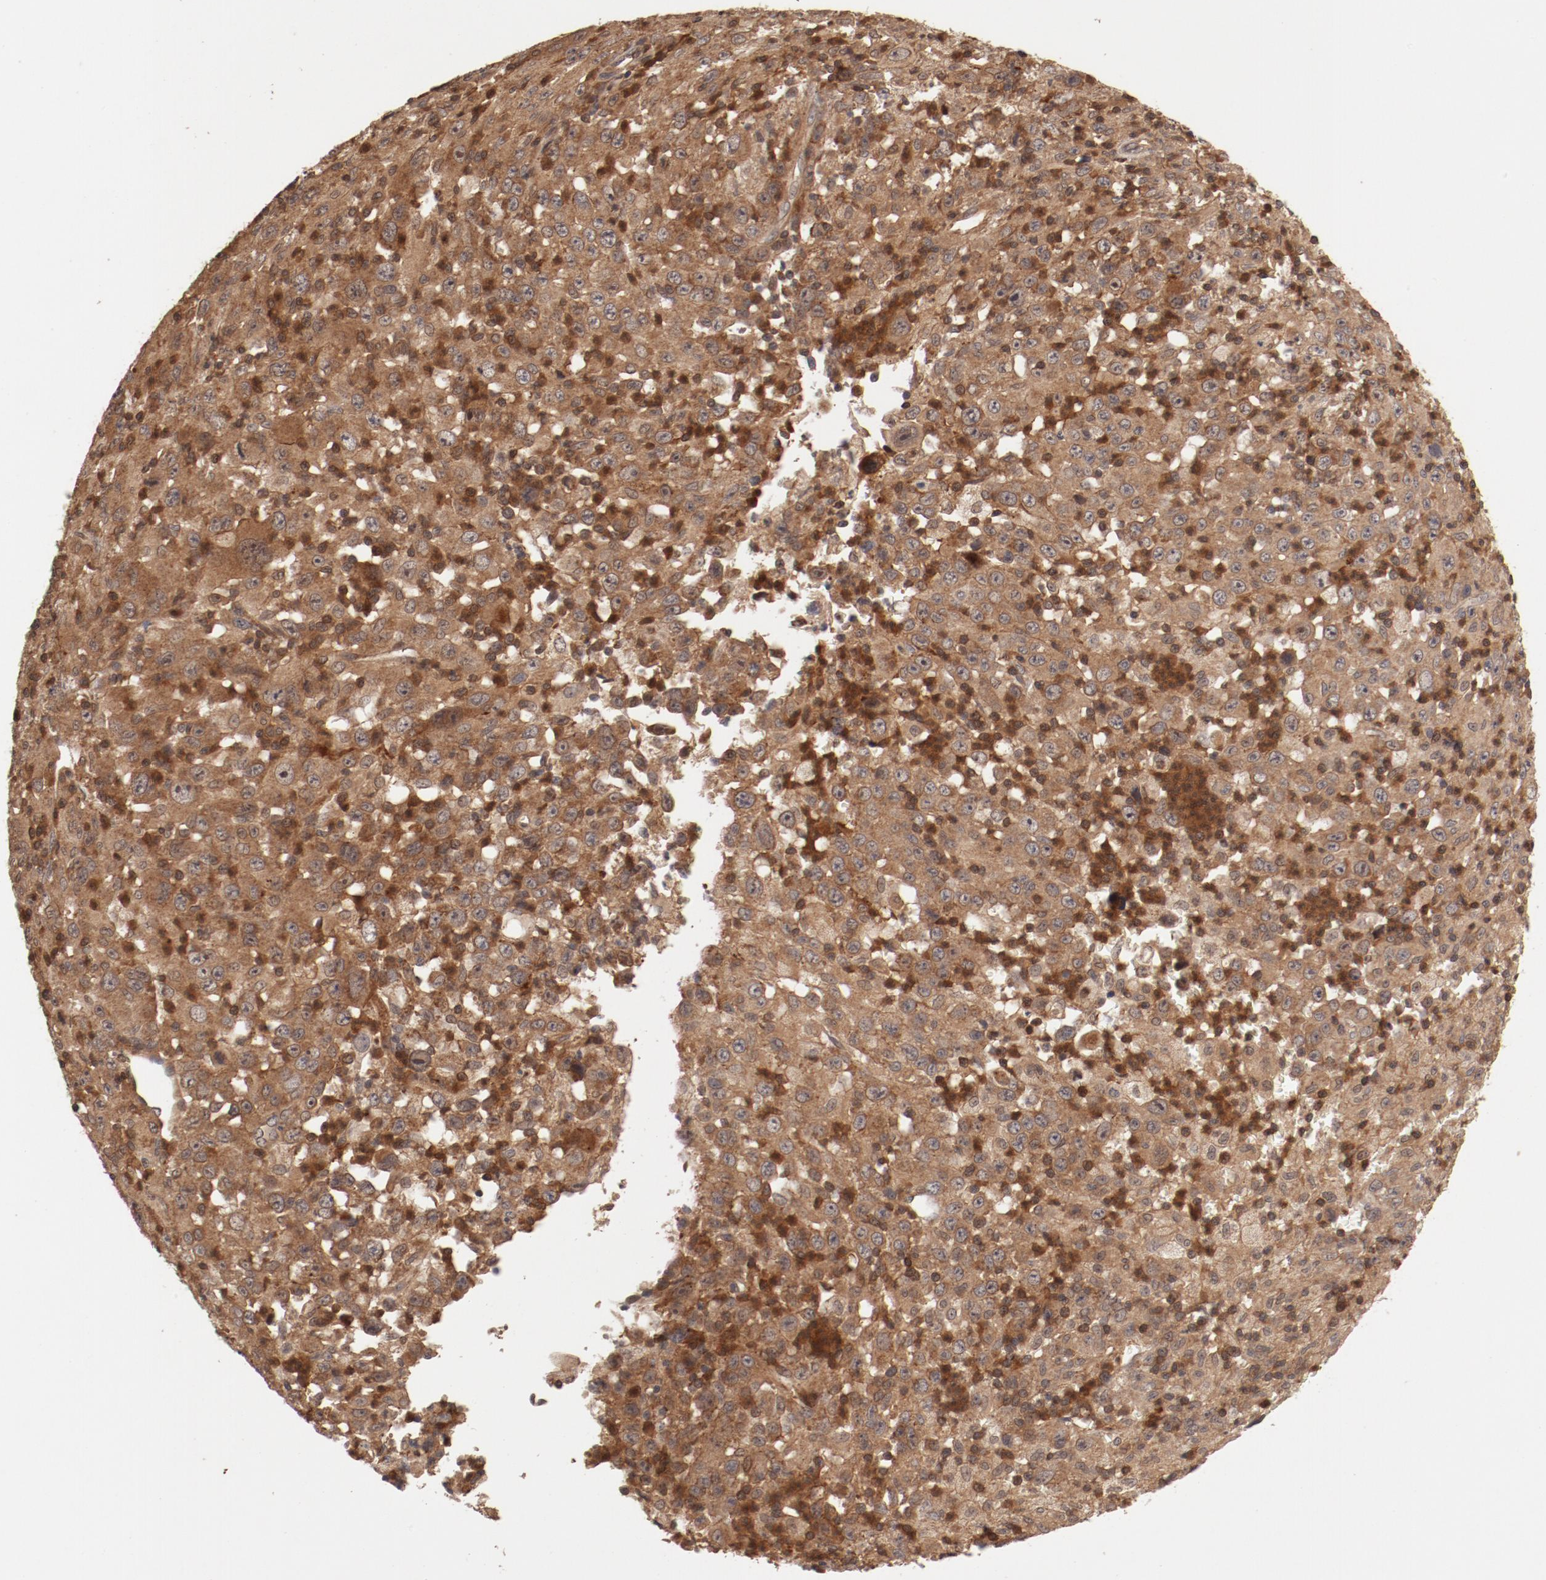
{"staining": {"intensity": "moderate", "quantity": ">75%", "location": "cytoplasmic/membranous"}, "tissue": "melanoma", "cell_type": "Tumor cells", "image_type": "cancer", "snomed": [{"axis": "morphology", "description": "Malignant melanoma, Metastatic site"}, {"axis": "topography", "description": "Skin"}], "caption": "This histopathology image exhibits IHC staining of melanoma, with medium moderate cytoplasmic/membranous positivity in approximately >75% of tumor cells.", "gene": "GUF1", "patient": {"sex": "female", "age": 56}}